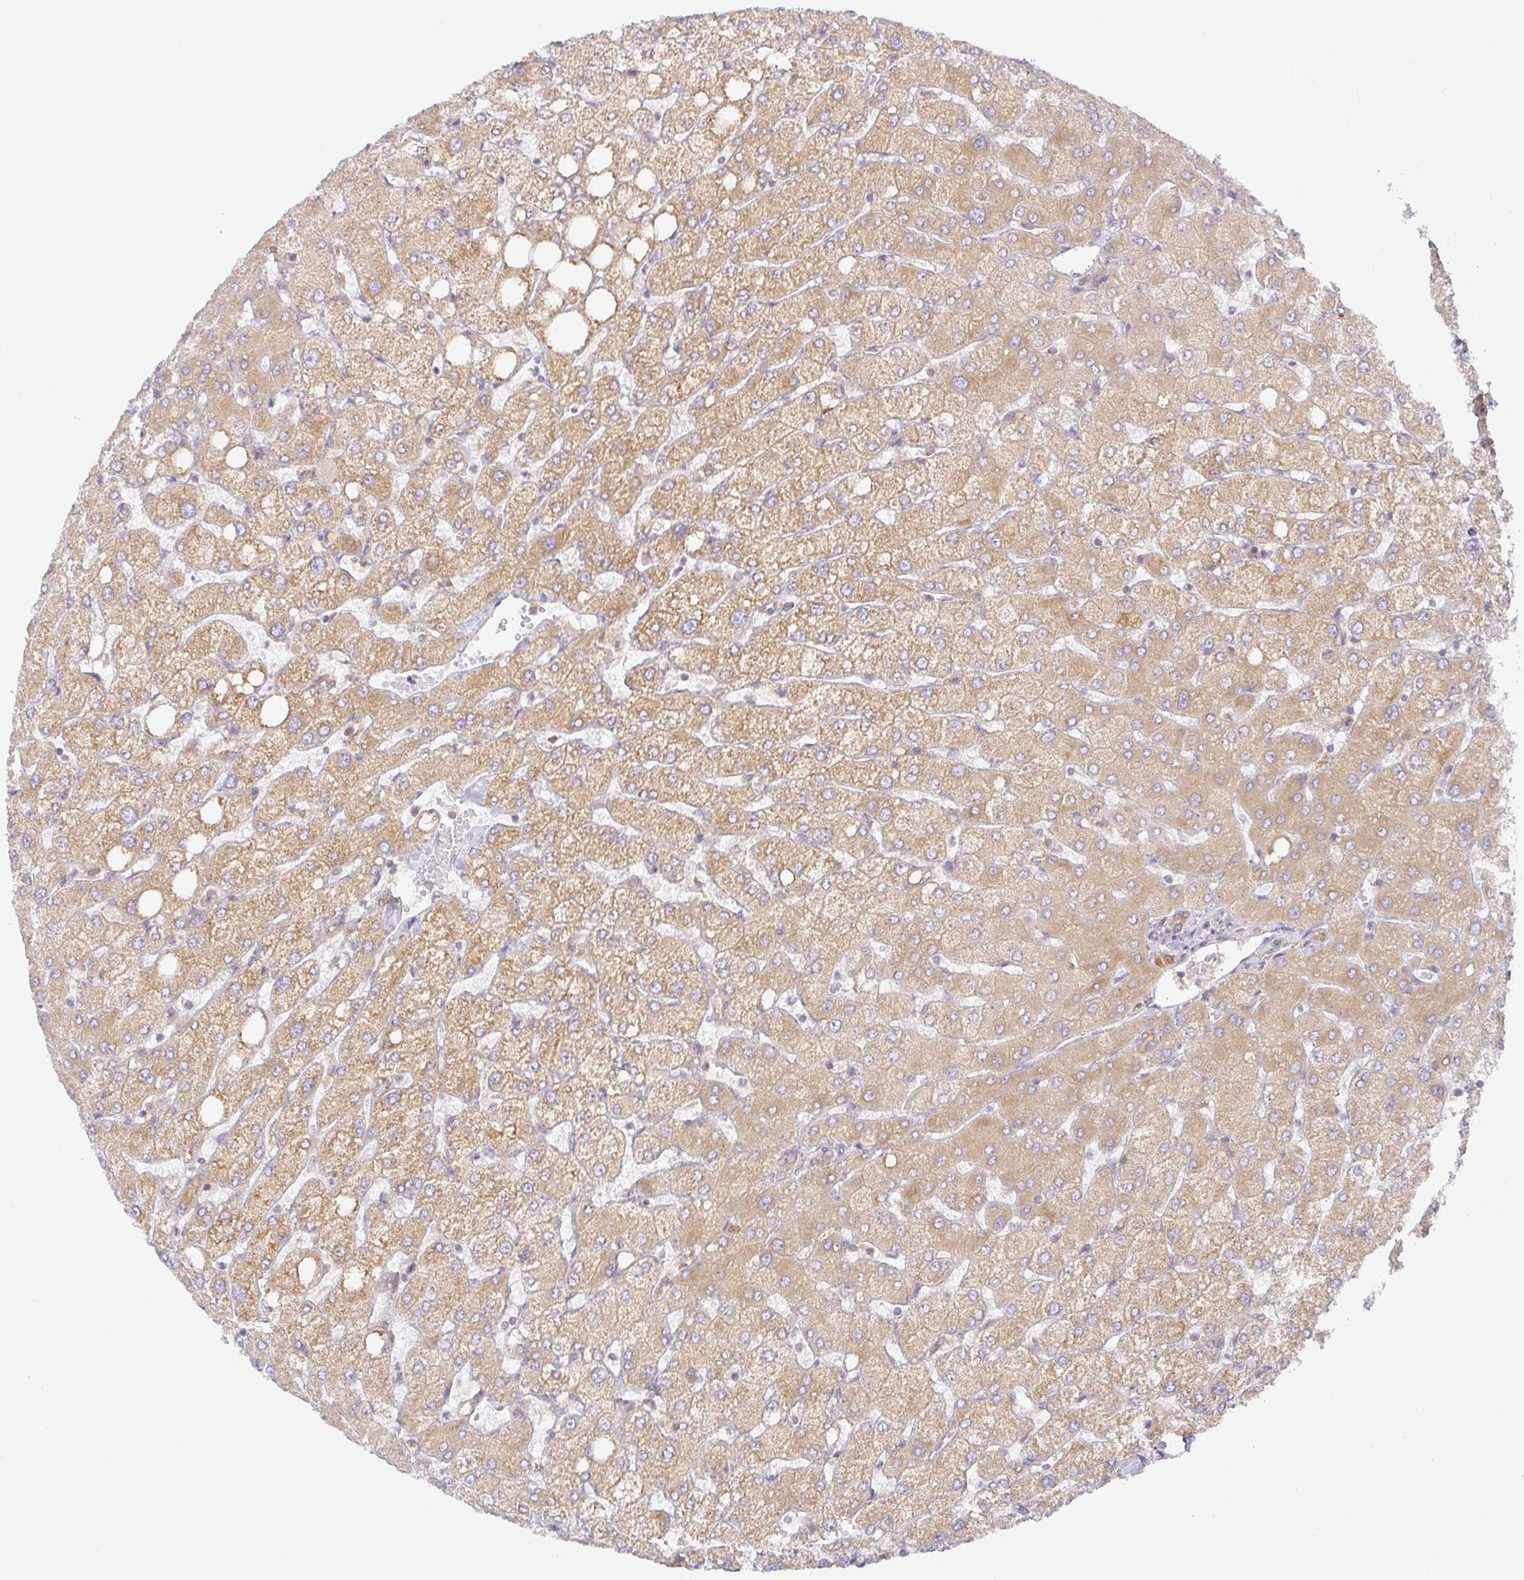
{"staining": {"intensity": "weak", "quantity": "25%-75%", "location": "cytoplasmic/membranous"}, "tissue": "liver", "cell_type": "Cholangiocytes", "image_type": "normal", "snomed": [{"axis": "morphology", "description": "Normal tissue, NOS"}, {"axis": "topography", "description": "Liver"}], "caption": "Protein expression analysis of unremarkable liver reveals weak cytoplasmic/membranous staining in approximately 25%-75% of cholangiocytes. Immunohistochemistry stains the protein in brown and the nuclei are stained blue.", "gene": "DERL2", "patient": {"sex": "female", "age": 54}}